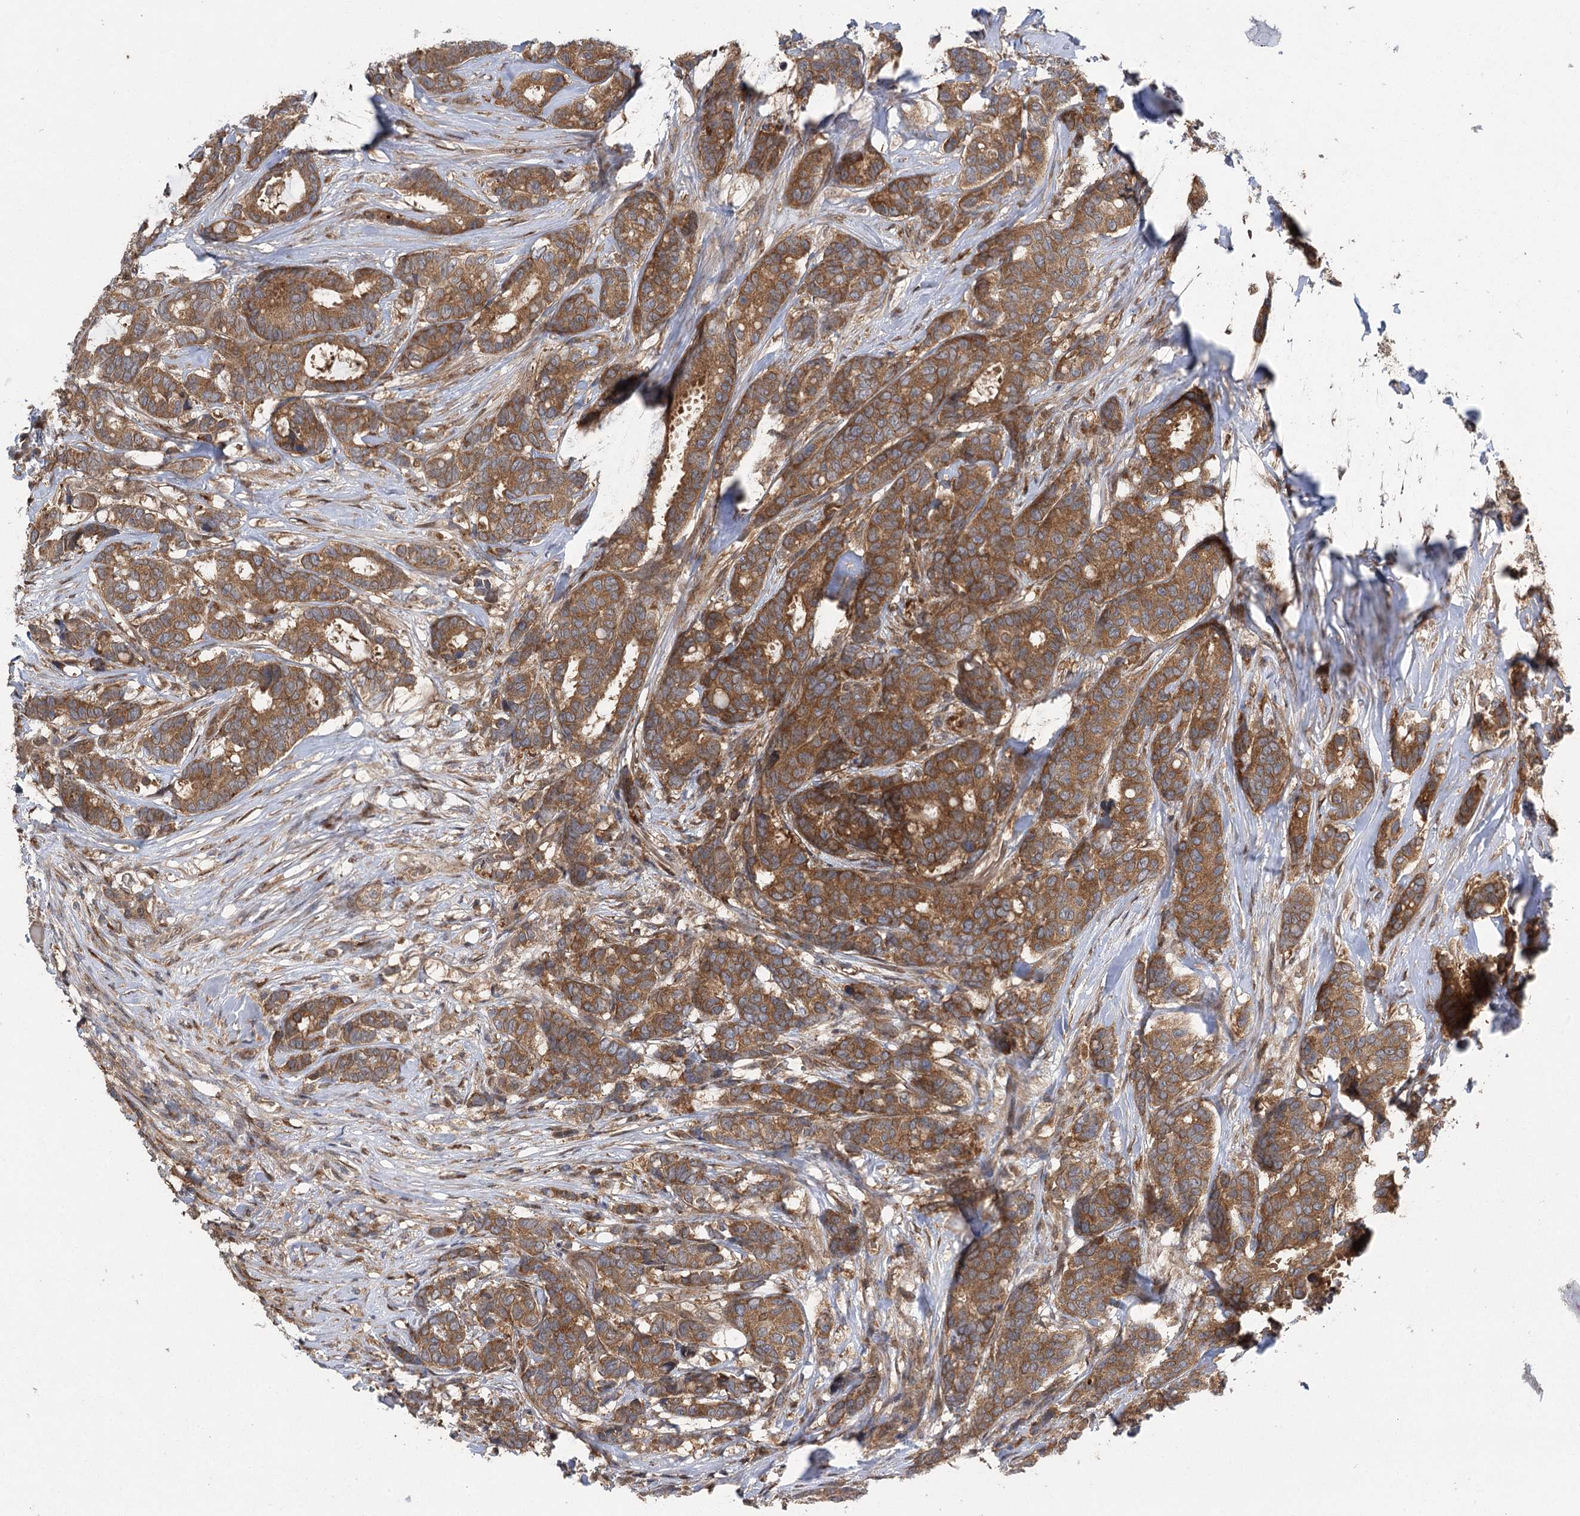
{"staining": {"intensity": "moderate", "quantity": ">75%", "location": "cytoplasmic/membranous"}, "tissue": "breast cancer", "cell_type": "Tumor cells", "image_type": "cancer", "snomed": [{"axis": "morphology", "description": "Duct carcinoma"}, {"axis": "topography", "description": "Breast"}], "caption": "A photomicrograph showing moderate cytoplasmic/membranous staining in approximately >75% of tumor cells in breast cancer (invasive ductal carcinoma), as visualized by brown immunohistochemical staining.", "gene": "C12orf4", "patient": {"sex": "female", "age": 87}}